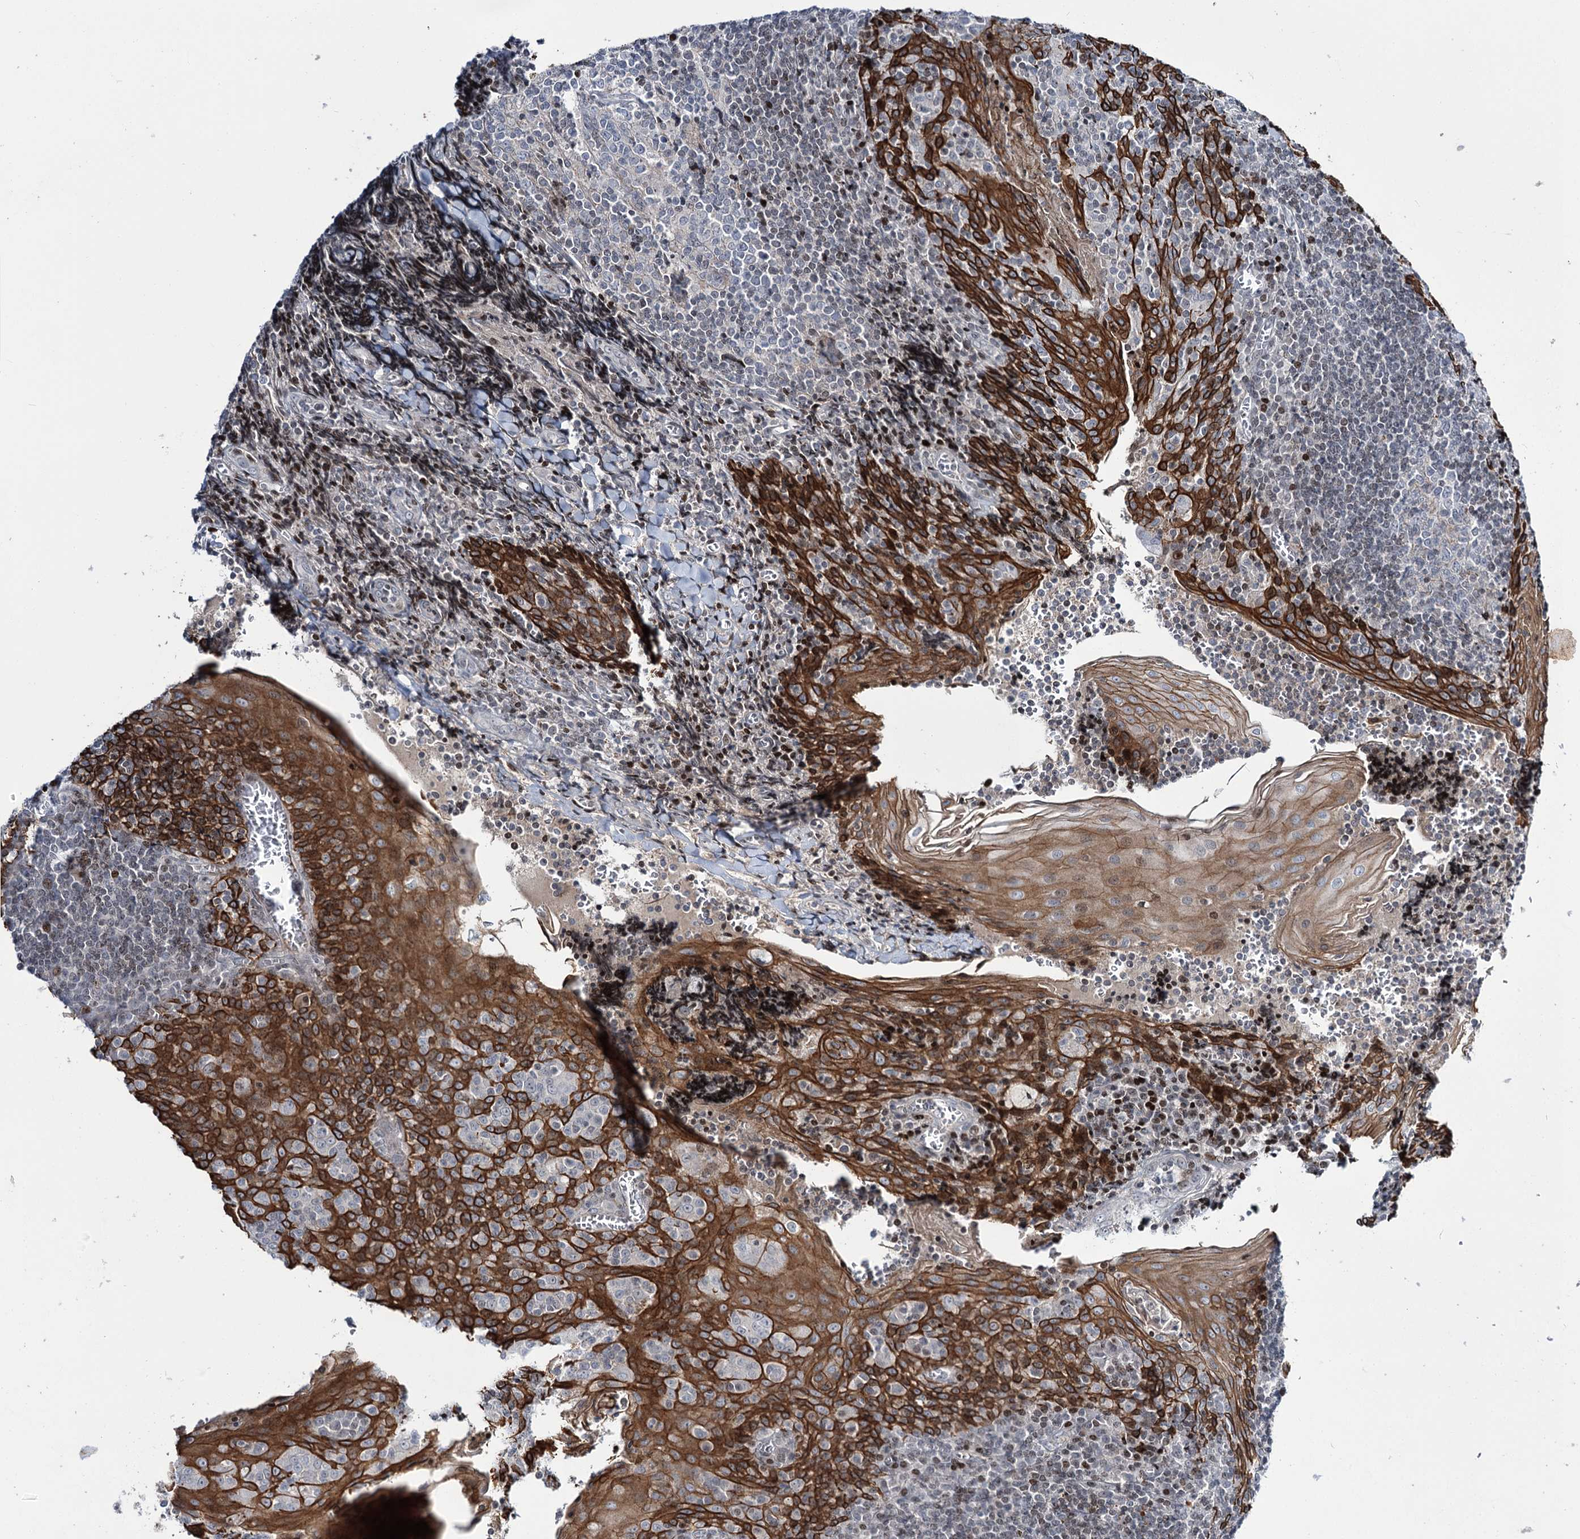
{"staining": {"intensity": "negative", "quantity": "none", "location": "none"}, "tissue": "tonsil", "cell_type": "Germinal center cells", "image_type": "normal", "snomed": [{"axis": "morphology", "description": "Normal tissue, NOS"}, {"axis": "topography", "description": "Tonsil"}], "caption": "This image is of benign tonsil stained with immunohistochemistry to label a protein in brown with the nuclei are counter-stained blue. There is no expression in germinal center cells.", "gene": "ITFG2", "patient": {"sex": "male", "age": 27}}